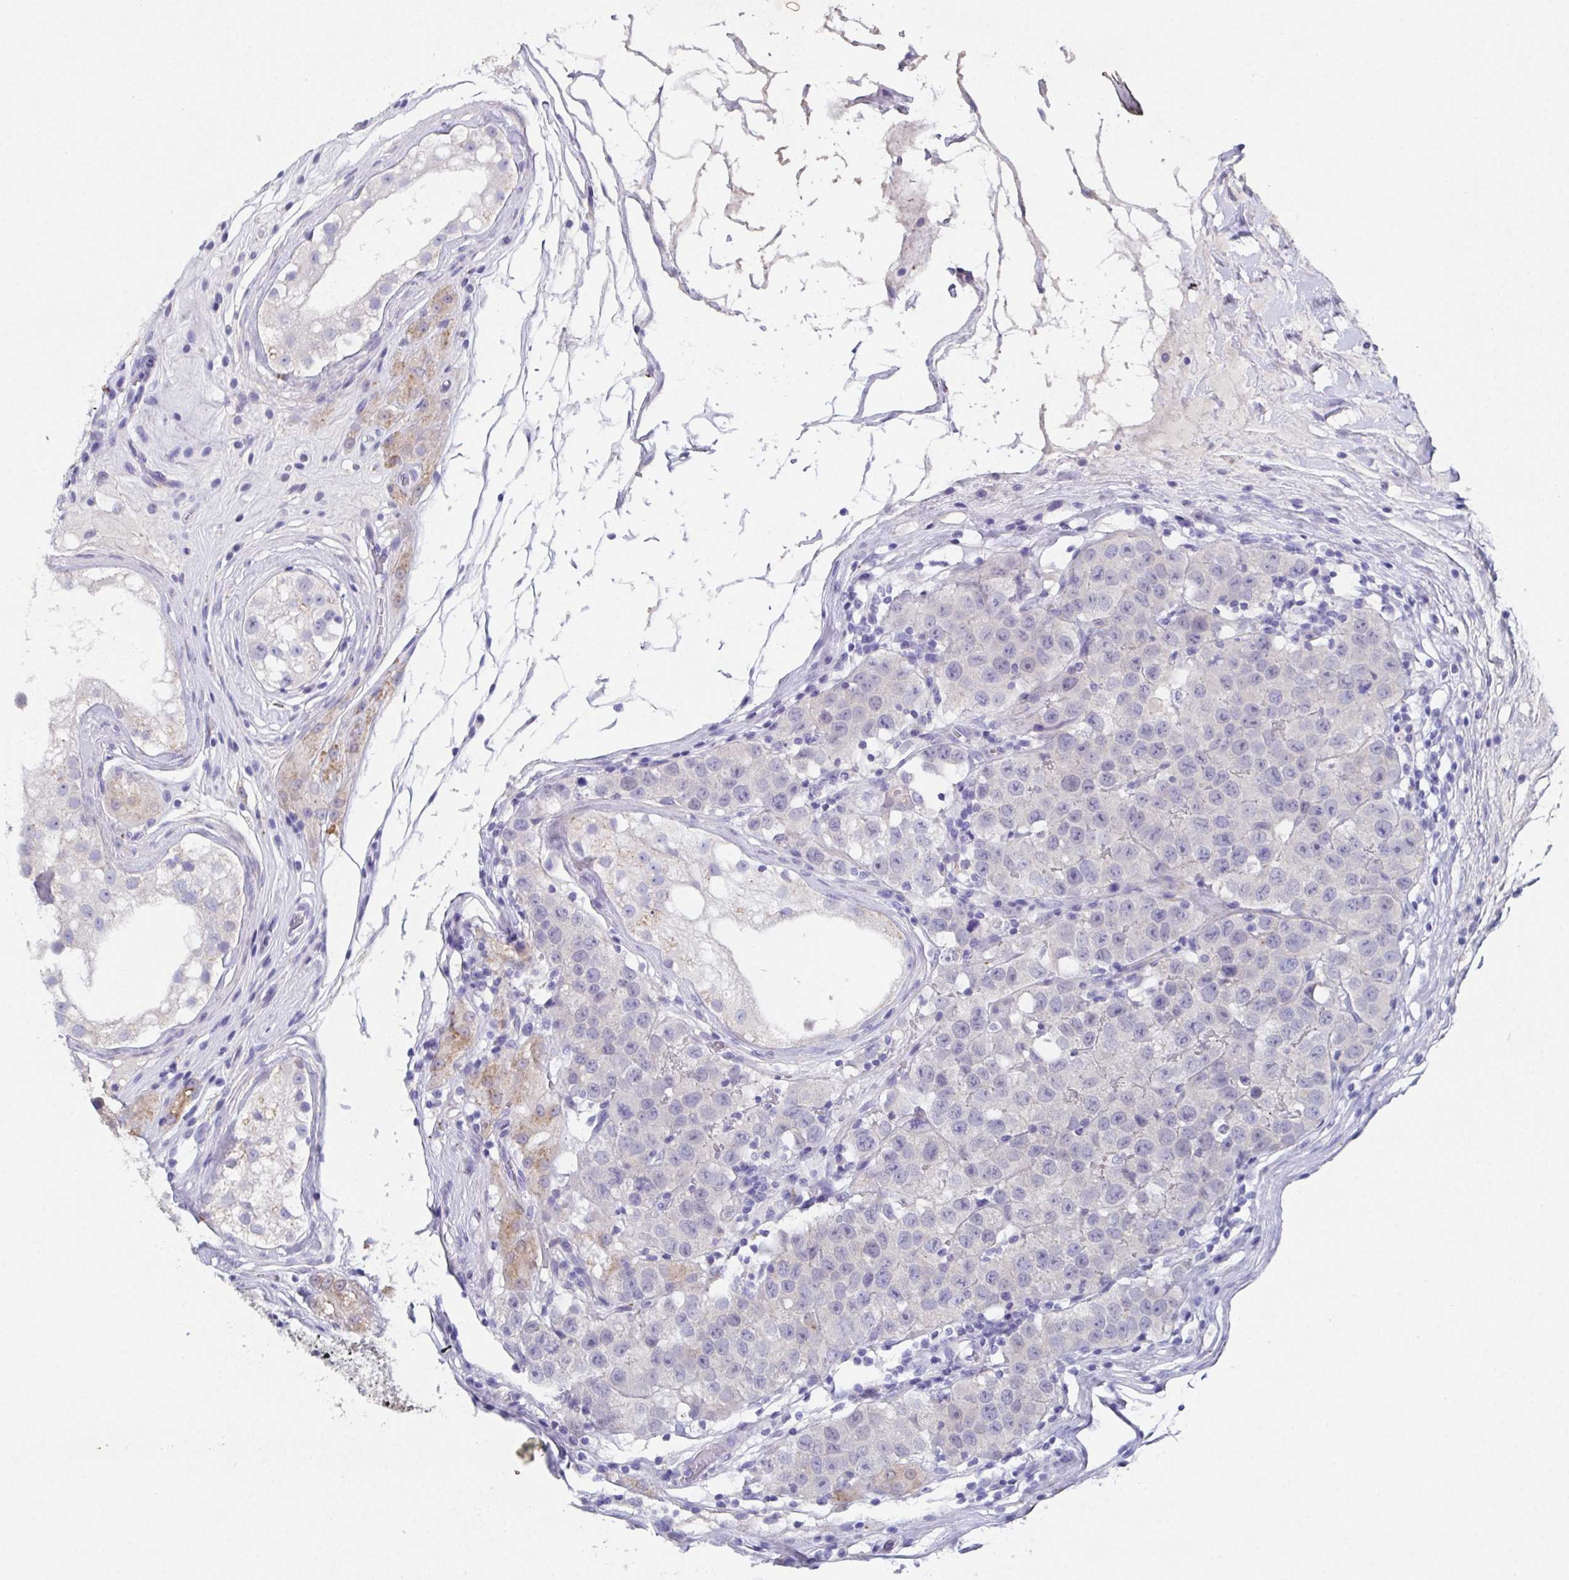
{"staining": {"intensity": "negative", "quantity": "none", "location": "none"}, "tissue": "testis cancer", "cell_type": "Tumor cells", "image_type": "cancer", "snomed": [{"axis": "morphology", "description": "Seminoma, NOS"}, {"axis": "topography", "description": "Testis"}], "caption": "Tumor cells show no significant positivity in seminoma (testis). The staining was performed using DAB (3,3'-diaminobenzidine) to visualize the protein expression in brown, while the nuclei were stained in blue with hematoxylin (Magnification: 20x).", "gene": "SSC4D", "patient": {"sex": "male", "age": 34}}